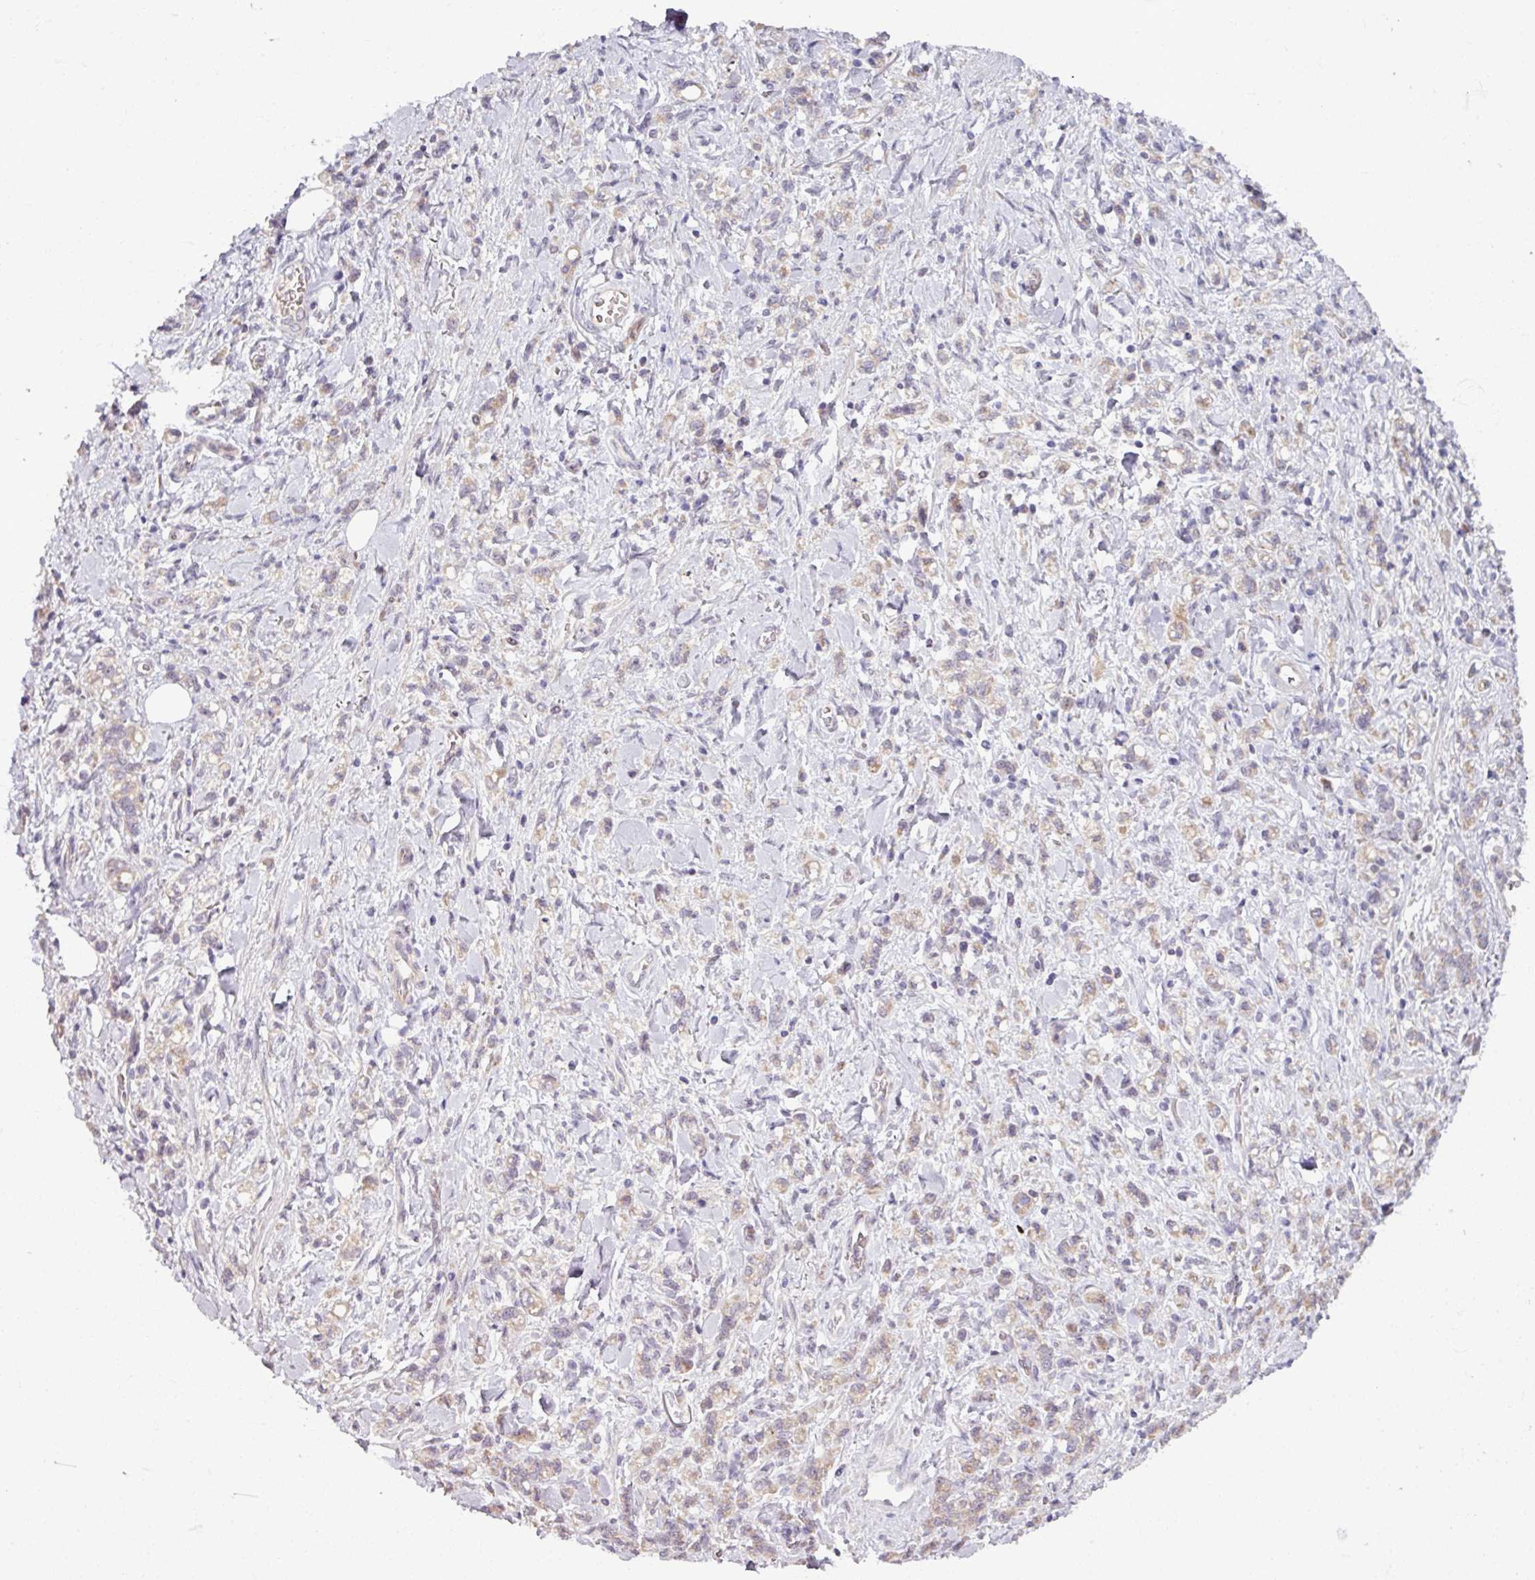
{"staining": {"intensity": "negative", "quantity": "none", "location": "none"}, "tissue": "stomach cancer", "cell_type": "Tumor cells", "image_type": "cancer", "snomed": [{"axis": "morphology", "description": "Adenocarcinoma, NOS"}, {"axis": "topography", "description": "Stomach"}], "caption": "The photomicrograph reveals no staining of tumor cells in stomach cancer.", "gene": "OGFOD3", "patient": {"sex": "male", "age": 77}}